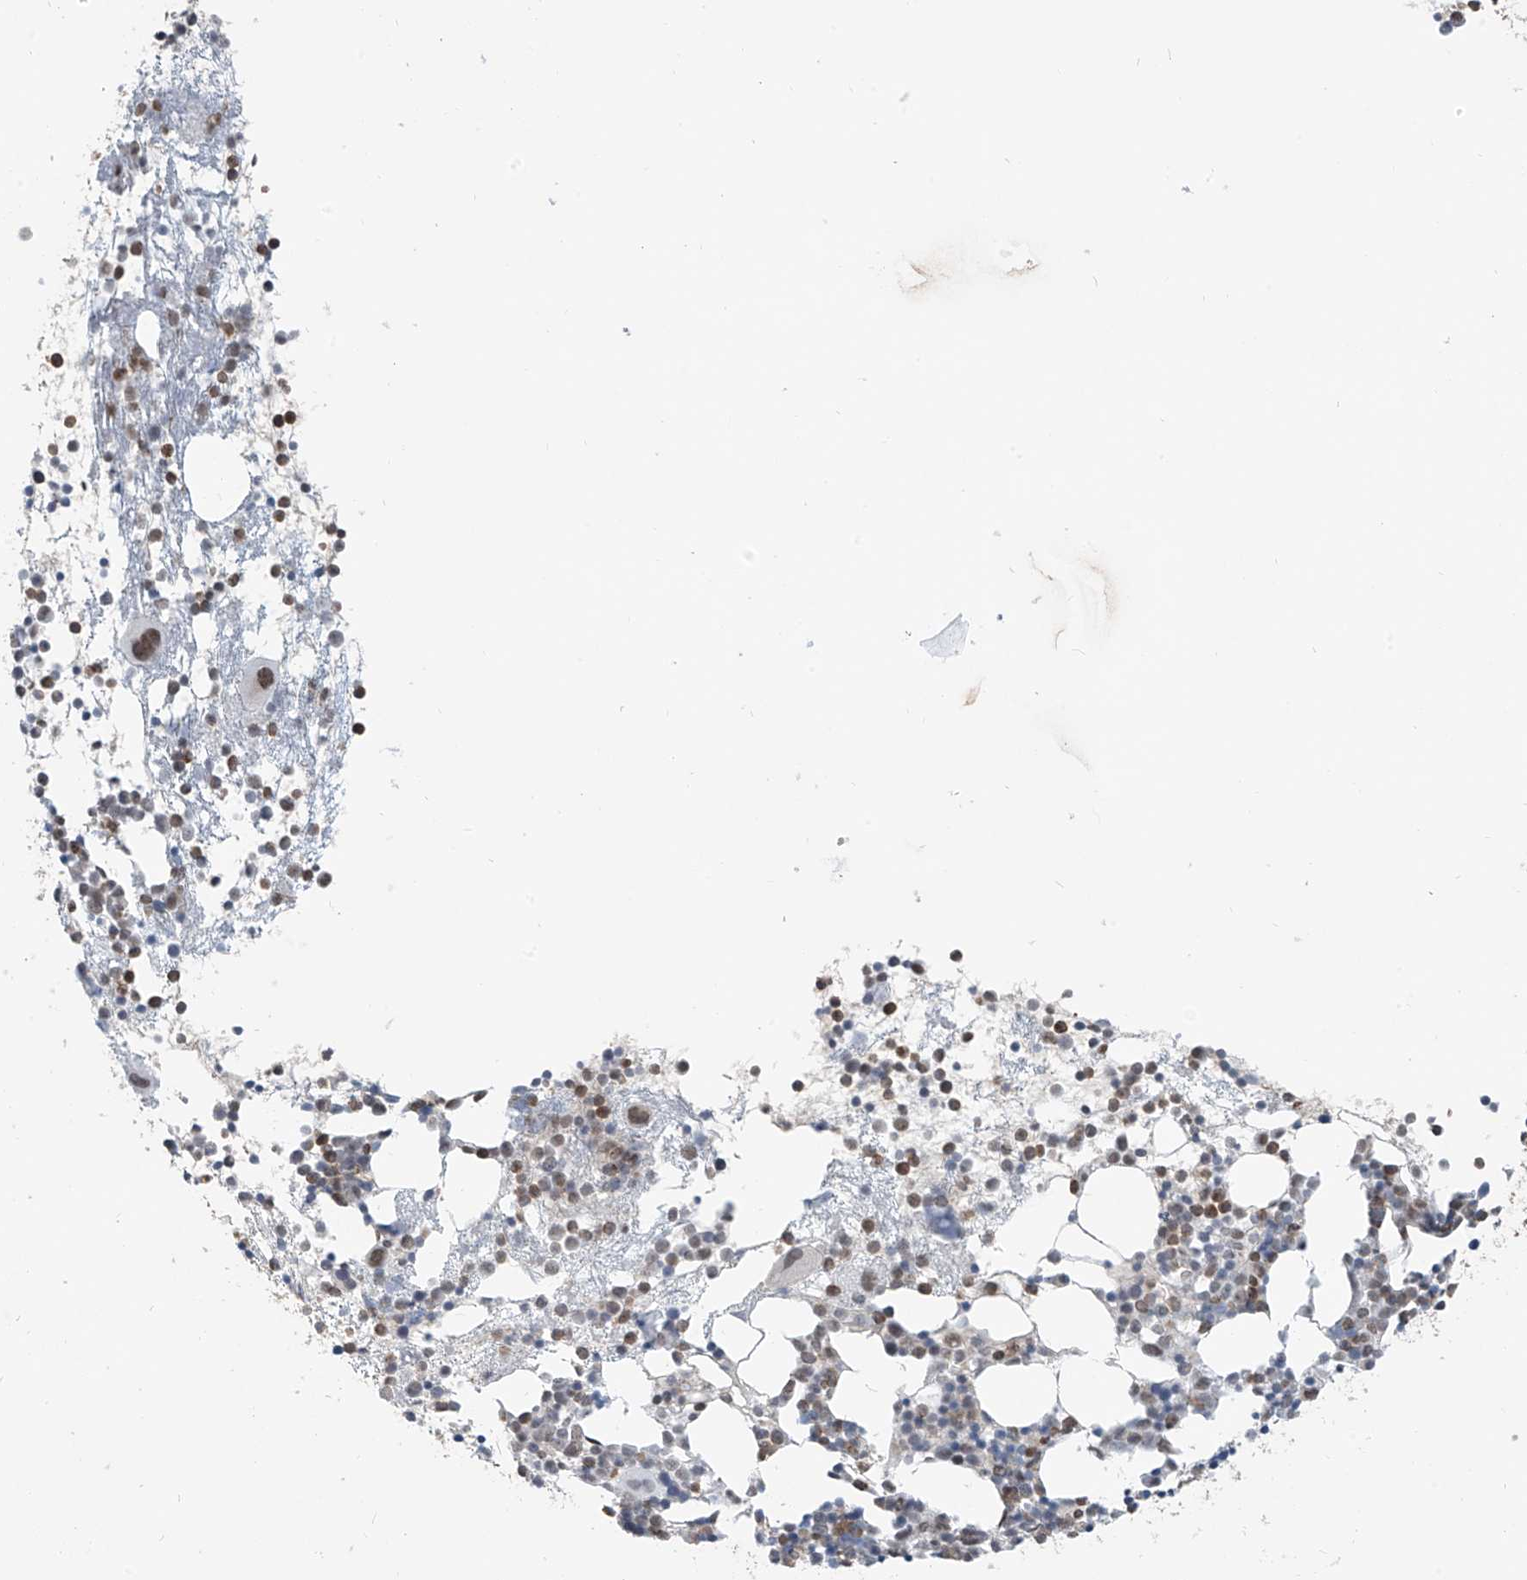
{"staining": {"intensity": "moderate", "quantity": "25%-75%", "location": "nuclear"}, "tissue": "bone marrow", "cell_type": "Hematopoietic cells", "image_type": "normal", "snomed": [{"axis": "morphology", "description": "Normal tissue, NOS"}, {"axis": "topography", "description": "Bone marrow"}], "caption": "A photomicrograph showing moderate nuclear staining in about 25%-75% of hematopoietic cells in unremarkable bone marrow, as visualized by brown immunohistochemical staining.", "gene": "MCM9", "patient": {"sex": "female", "age": 57}}